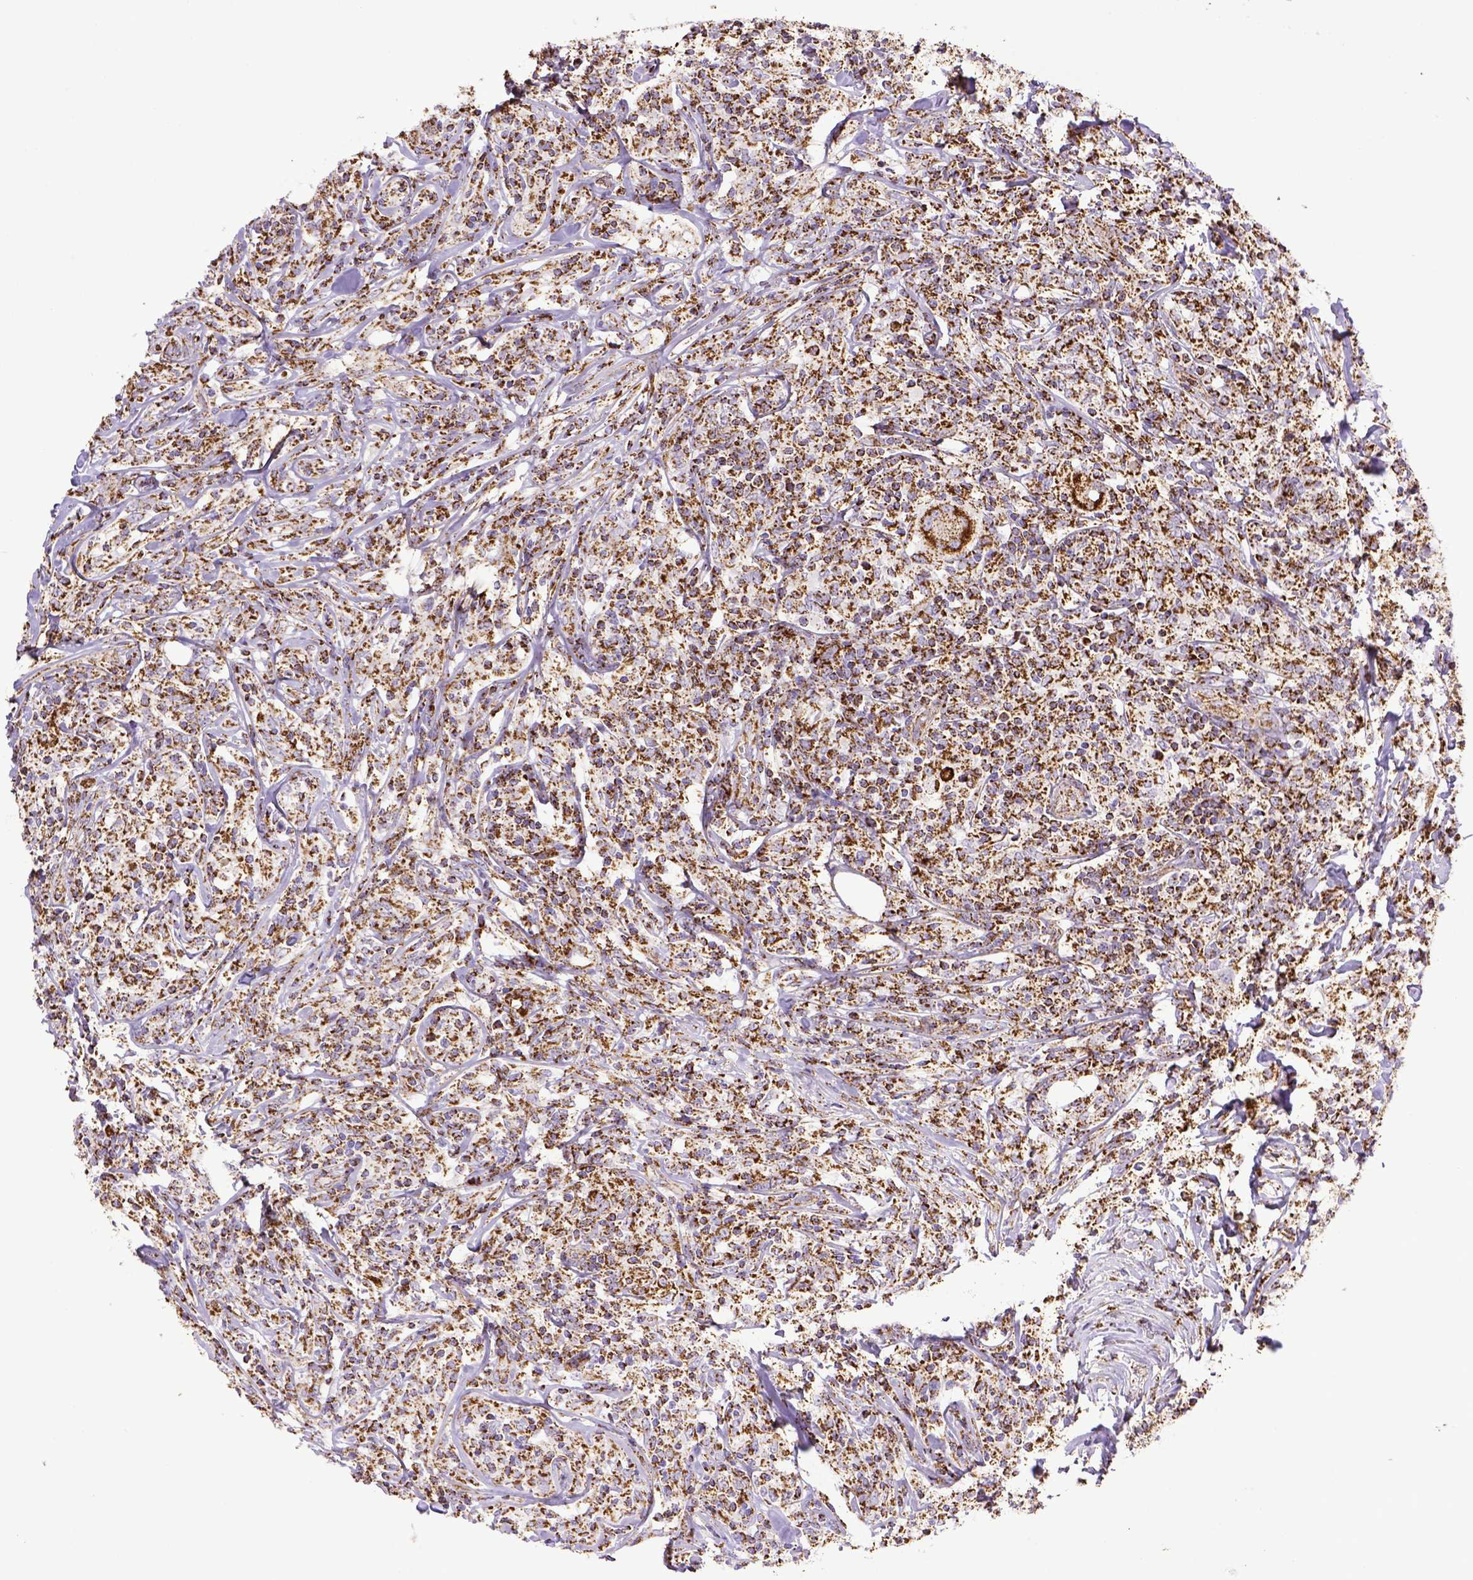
{"staining": {"intensity": "strong", "quantity": ">75%", "location": "cytoplasmic/membranous"}, "tissue": "lymphoma", "cell_type": "Tumor cells", "image_type": "cancer", "snomed": [{"axis": "morphology", "description": "Malignant lymphoma, non-Hodgkin's type, High grade"}, {"axis": "topography", "description": "Lymph node"}], "caption": "Human lymphoma stained with a brown dye demonstrates strong cytoplasmic/membranous positive positivity in approximately >75% of tumor cells.", "gene": "MT-CO1", "patient": {"sex": "female", "age": 84}}